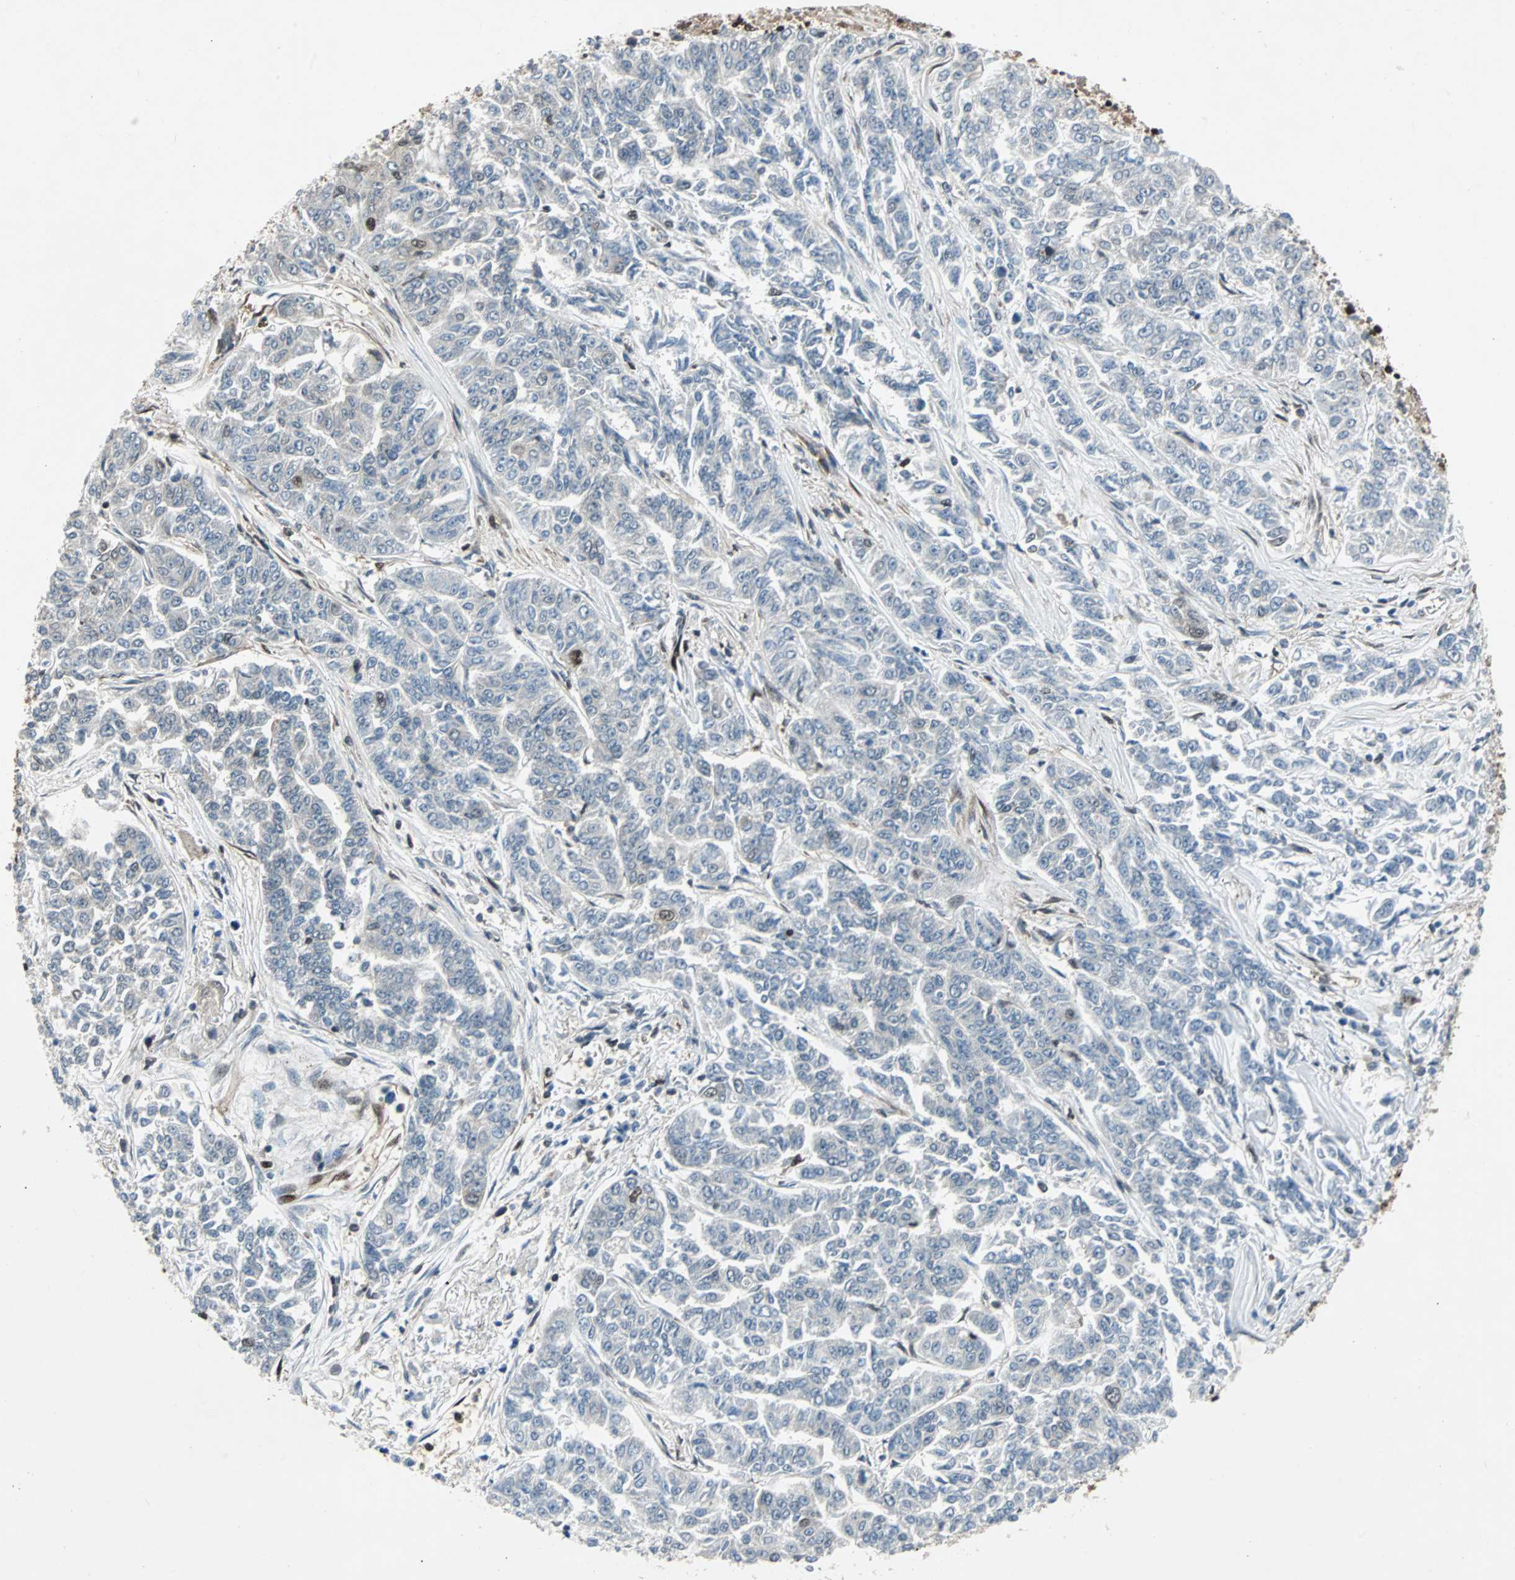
{"staining": {"intensity": "negative", "quantity": "none", "location": "none"}, "tissue": "lung cancer", "cell_type": "Tumor cells", "image_type": "cancer", "snomed": [{"axis": "morphology", "description": "Adenocarcinoma, NOS"}, {"axis": "topography", "description": "Lung"}], "caption": "DAB immunohistochemical staining of human adenocarcinoma (lung) demonstrates no significant staining in tumor cells.", "gene": "ACLY", "patient": {"sex": "male", "age": 84}}